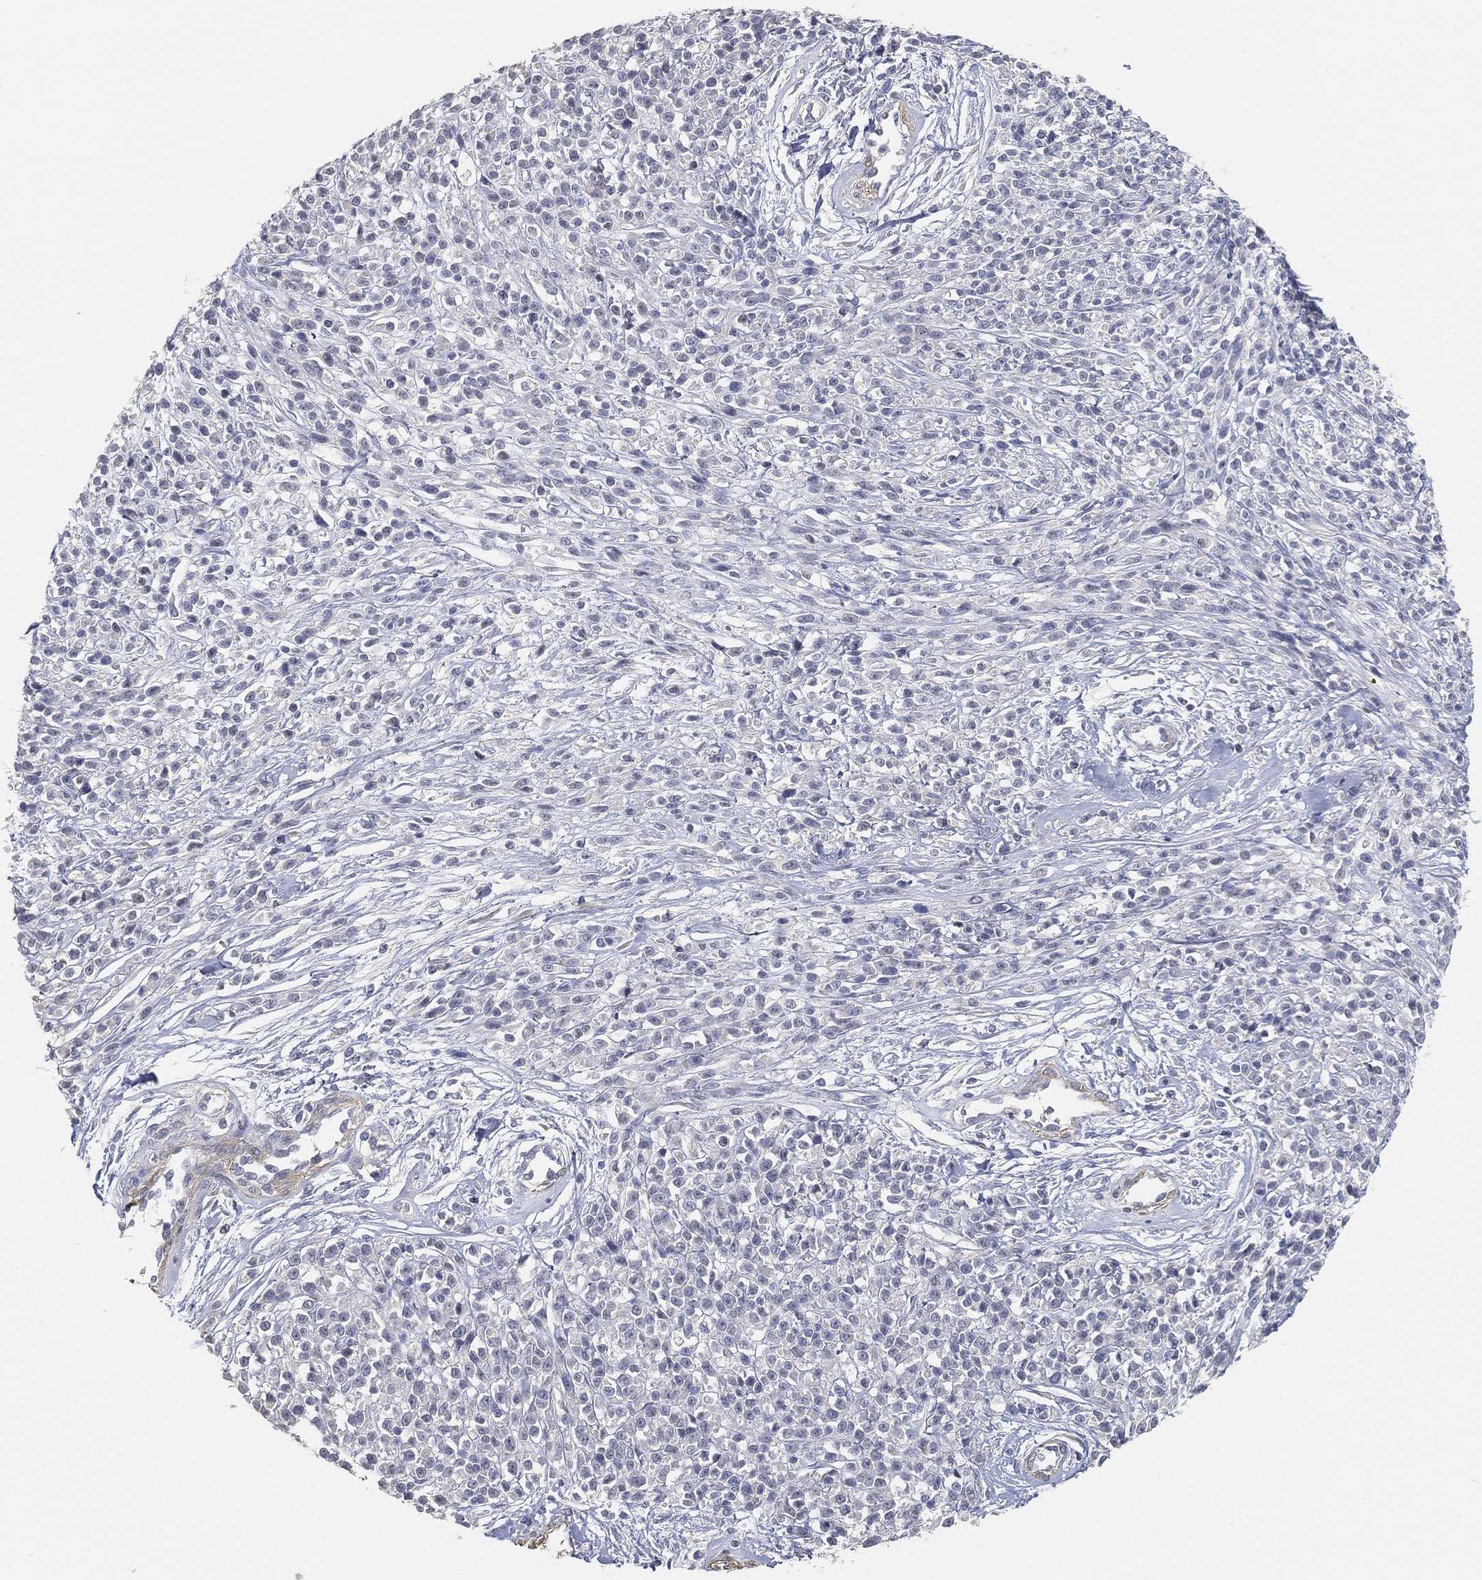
{"staining": {"intensity": "negative", "quantity": "none", "location": "none"}, "tissue": "melanoma", "cell_type": "Tumor cells", "image_type": "cancer", "snomed": [{"axis": "morphology", "description": "Malignant melanoma, NOS"}, {"axis": "topography", "description": "Skin"}, {"axis": "topography", "description": "Skin of trunk"}], "caption": "IHC image of human malignant melanoma stained for a protein (brown), which demonstrates no staining in tumor cells.", "gene": "GPR61", "patient": {"sex": "male", "age": 74}}